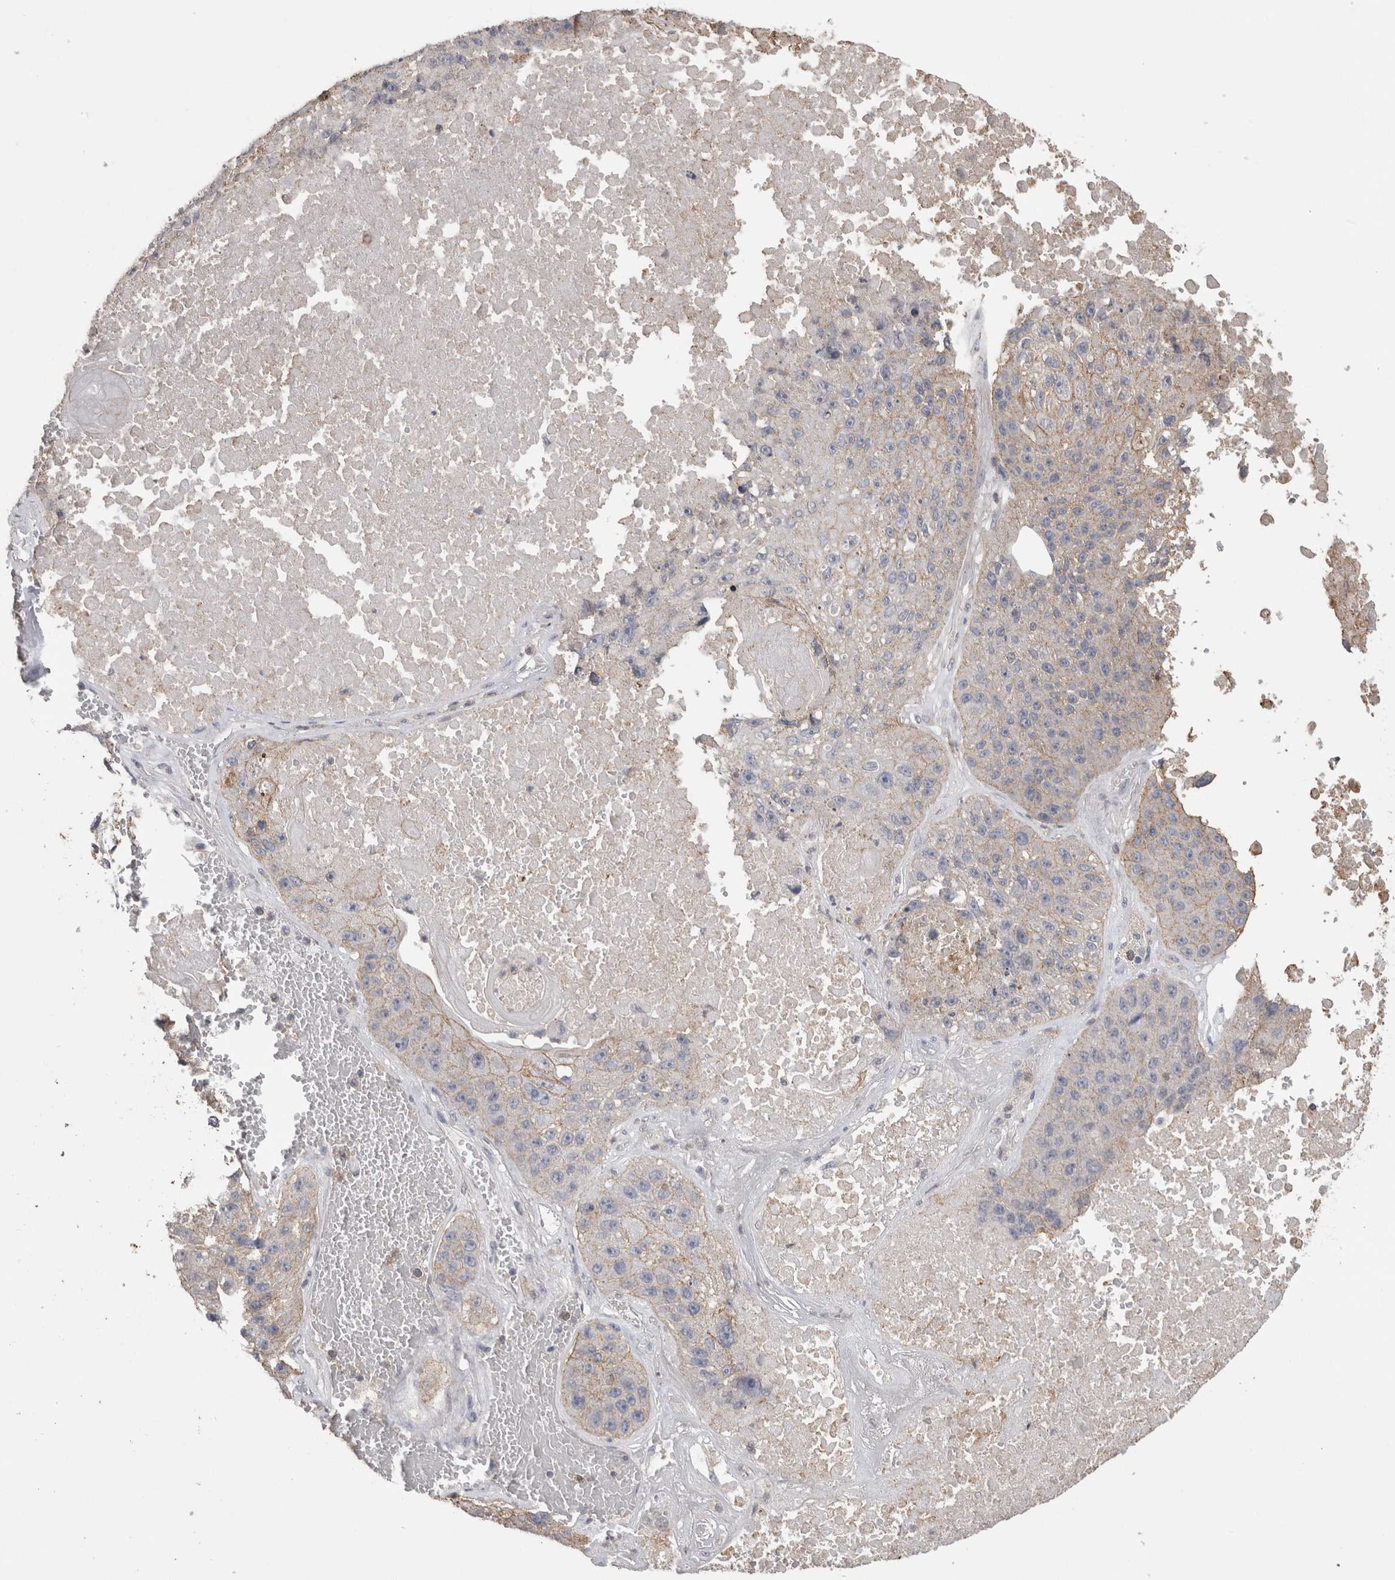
{"staining": {"intensity": "weak", "quantity": "<25%", "location": "cytoplasmic/membranous"}, "tissue": "lung cancer", "cell_type": "Tumor cells", "image_type": "cancer", "snomed": [{"axis": "morphology", "description": "Squamous cell carcinoma, NOS"}, {"axis": "topography", "description": "Lung"}], "caption": "There is no significant positivity in tumor cells of squamous cell carcinoma (lung).", "gene": "CNTFR", "patient": {"sex": "male", "age": 61}}